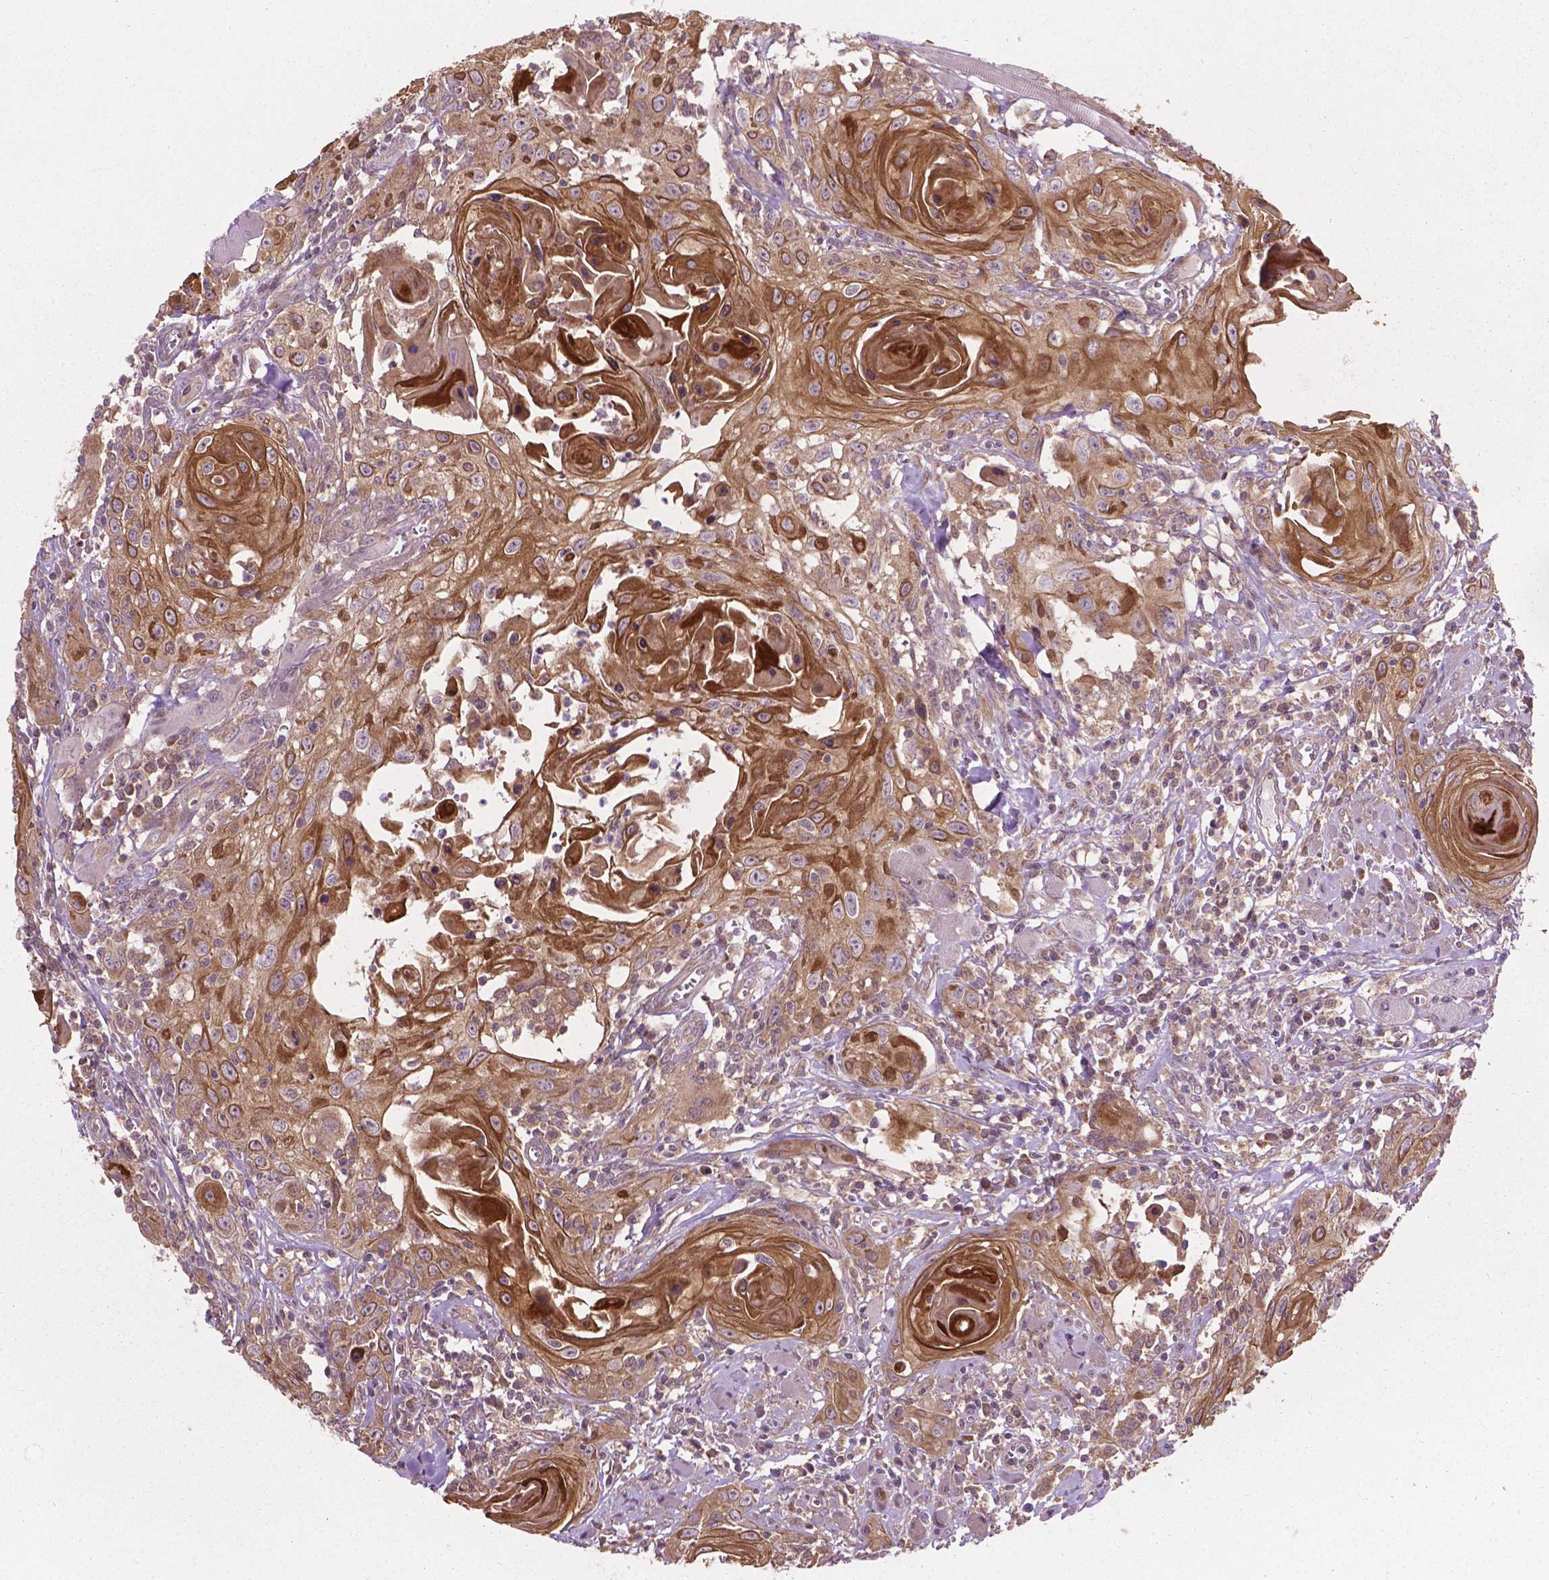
{"staining": {"intensity": "moderate", "quantity": ">75%", "location": "cytoplasmic/membranous,nuclear"}, "tissue": "head and neck cancer", "cell_type": "Tumor cells", "image_type": "cancer", "snomed": [{"axis": "morphology", "description": "Squamous cell carcinoma, NOS"}, {"axis": "topography", "description": "Head-Neck"}], "caption": "There is medium levels of moderate cytoplasmic/membranous and nuclear positivity in tumor cells of head and neck cancer (squamous cell carcinoma), as demonstrated by immunohistochemical staining (brown color).", "gene": "MZT1", "patient": {"sex": "female", "age": 80}}